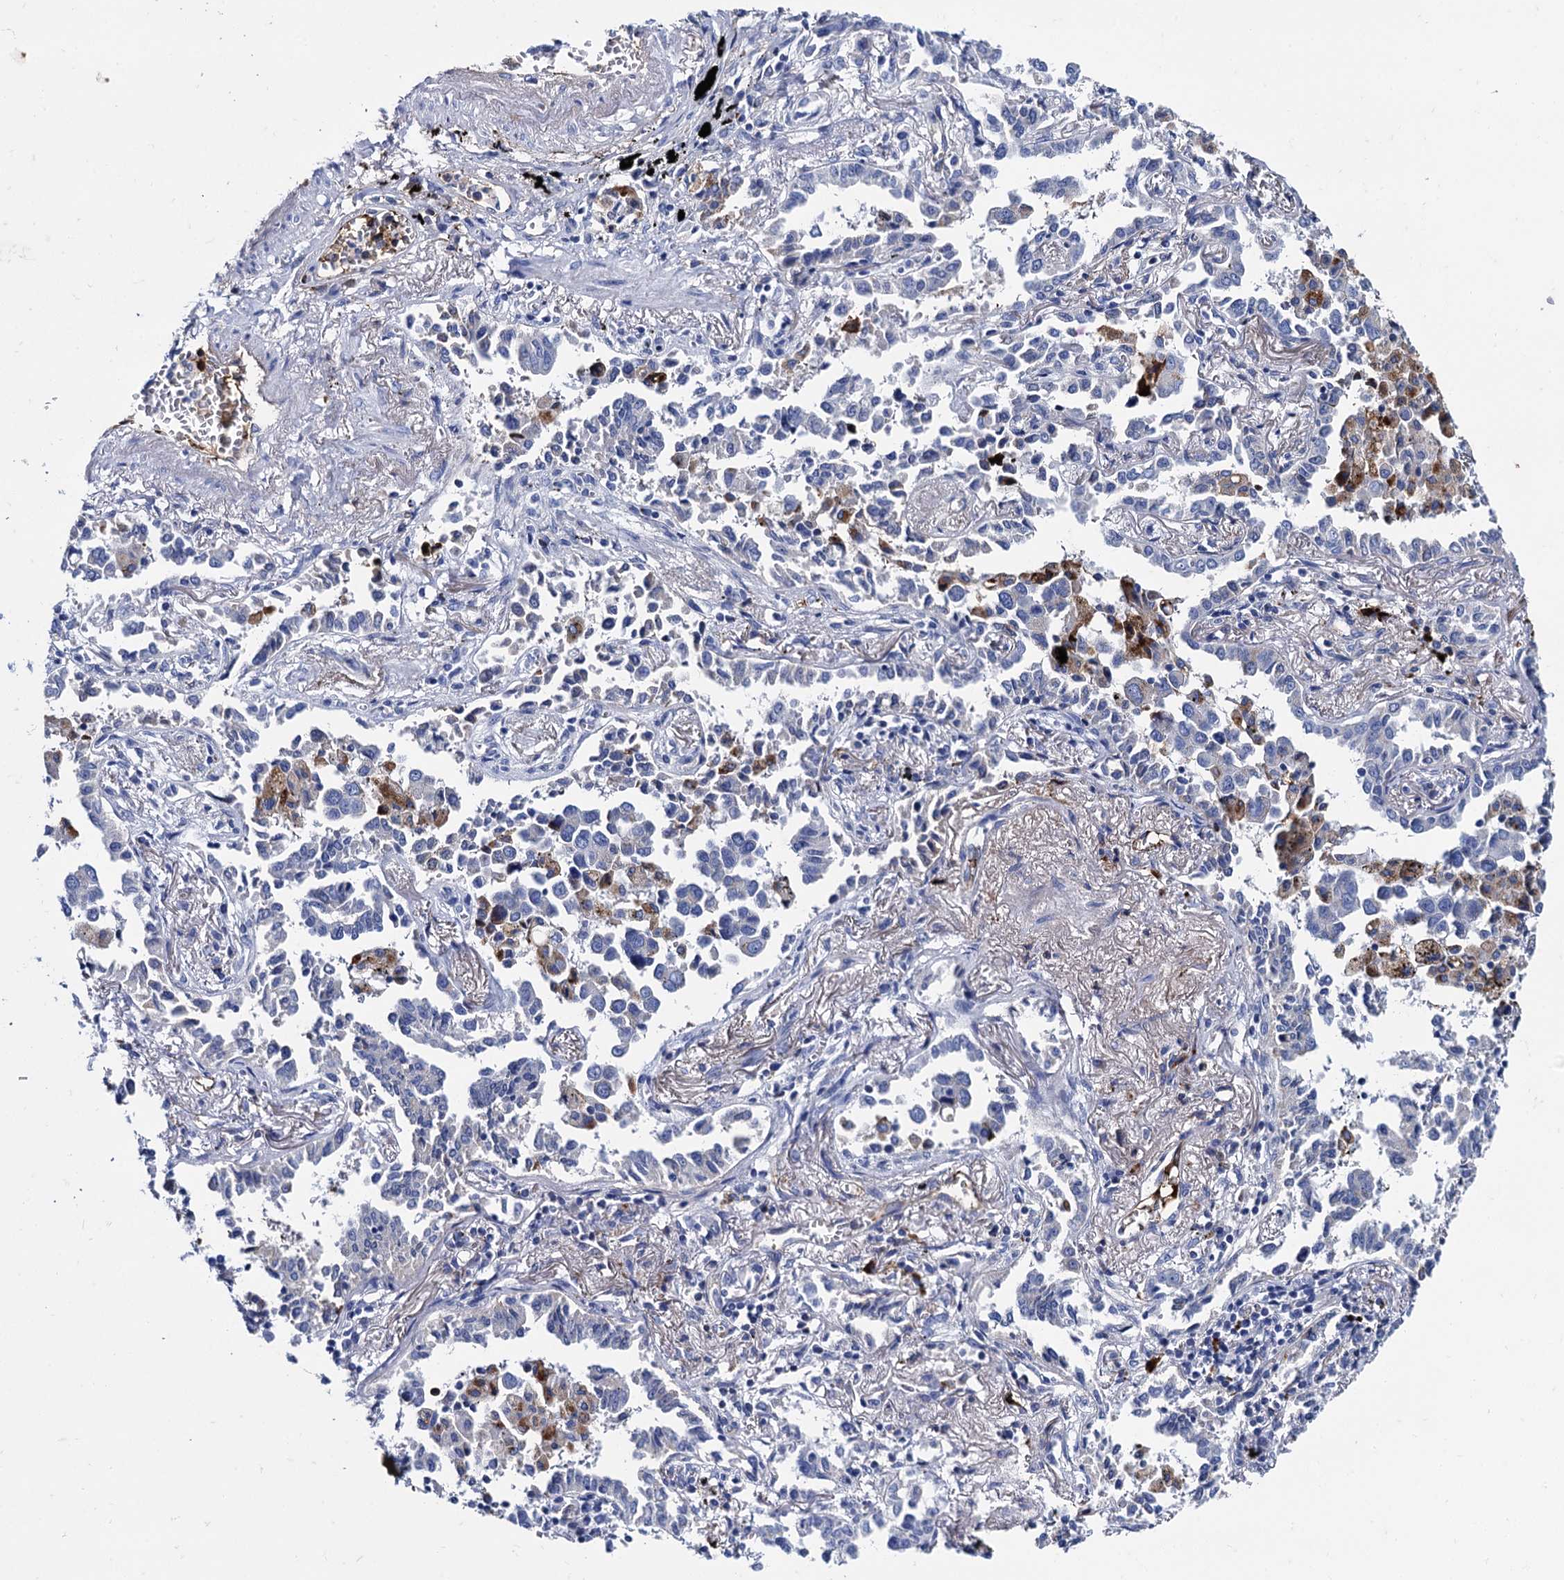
{"staining": {"intensity": "negative", "quantity": "none", "location": "none"}, "tissue": "lung cancer", "cell_type": "Tumor cells", "image_type": "cancer", "snomed": [{"axis": "morphology", "description": "Adenocarcinoma, NOS"}, {"axis": "topography", "description": "Lung"}], "caption": "High power microscopy micrograph of an IHC image of adenocarcinoma (lung), revealing no significant positivity in tumor cells.", "gene": "APOD", "patient": {"sex": "male", "age": 67}}